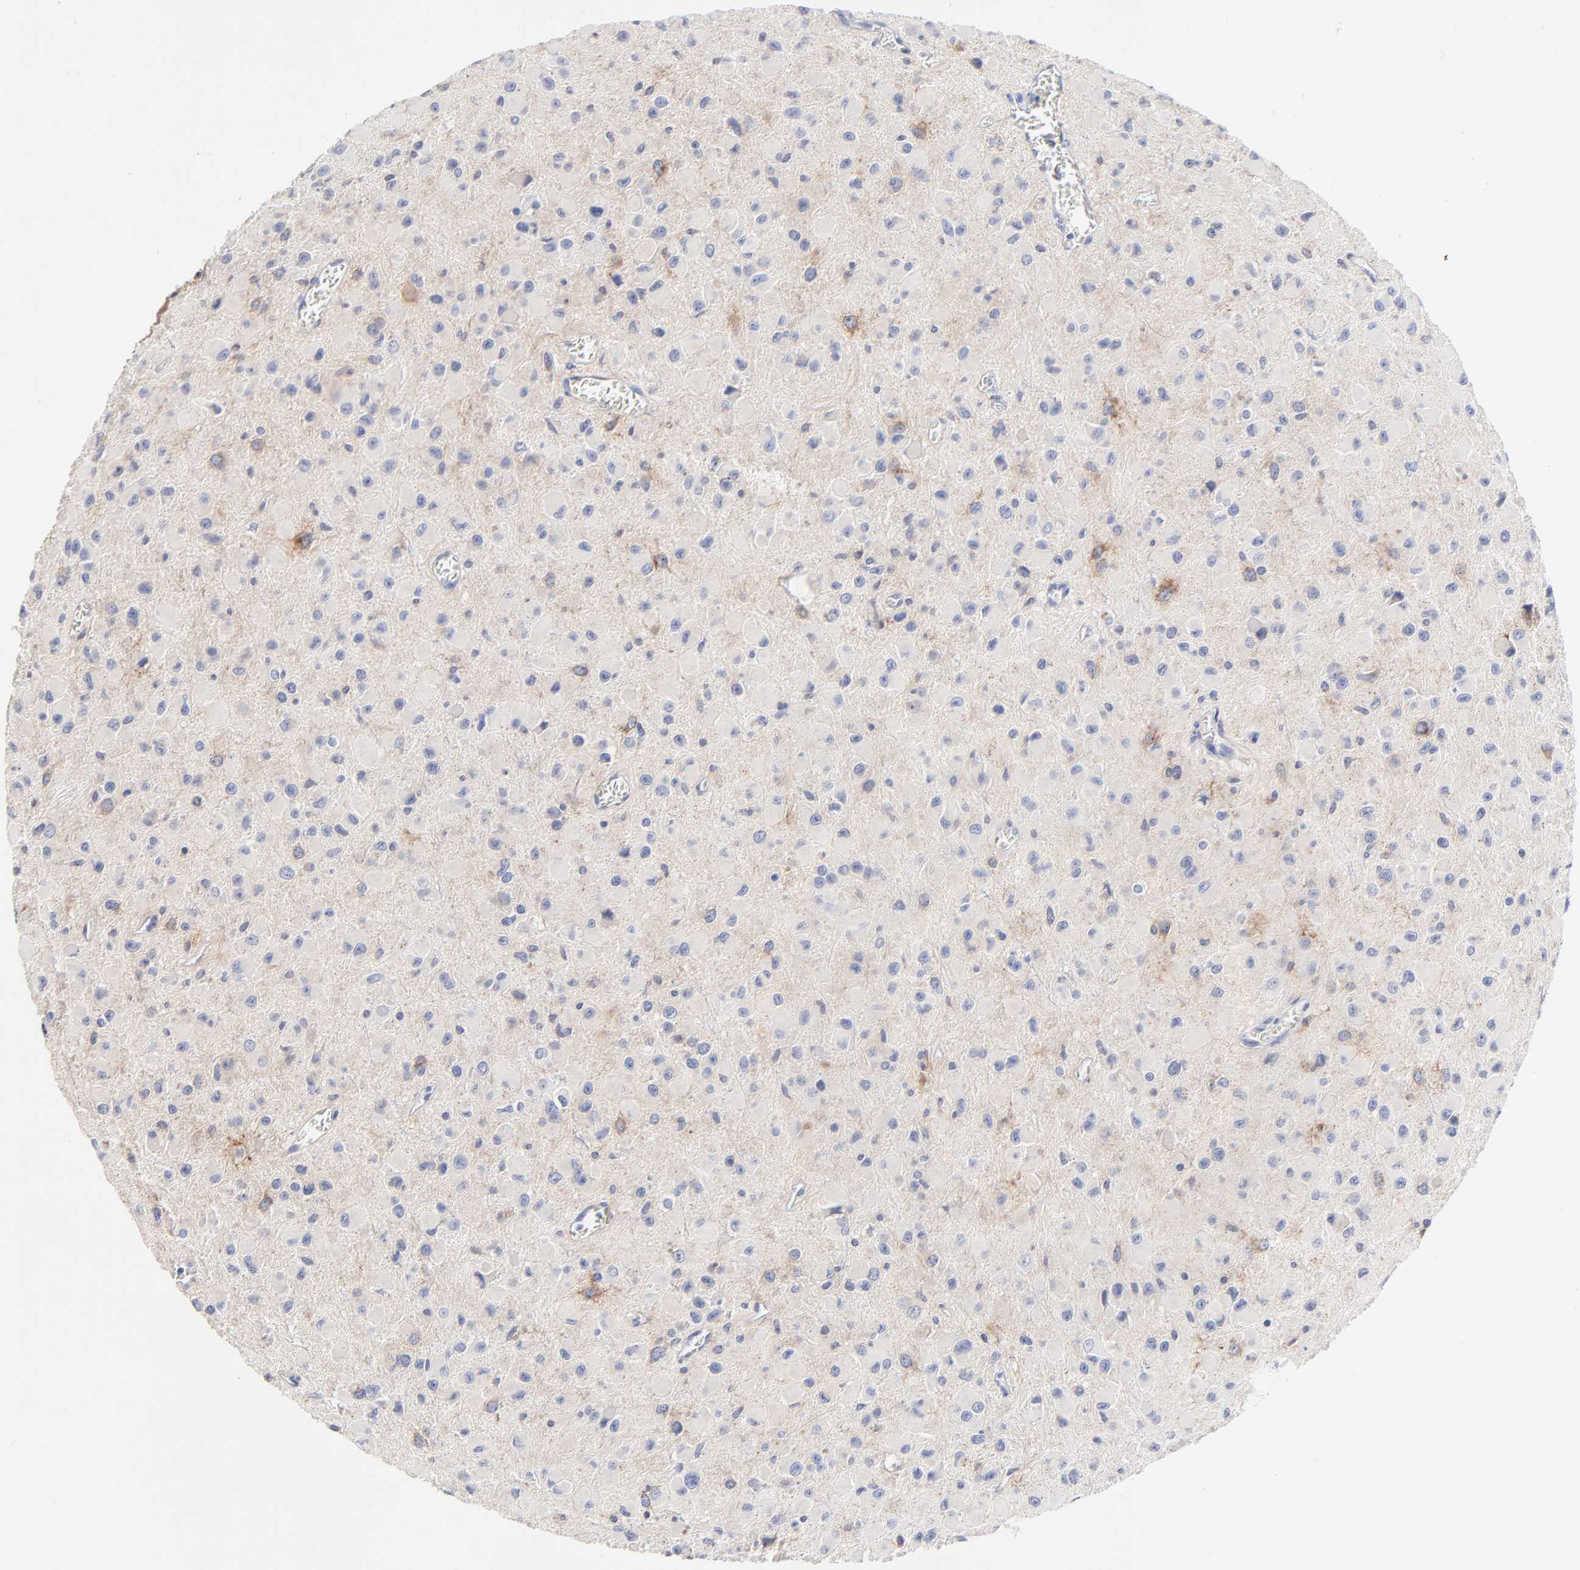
{"staining": {"intensity": "negative", "quantity": "none", "location": "none"}, "tissue": "glioma", "cell_type": "Tumor cells", "image_type": "cancer", "snomed": [{"axis": "morphology", "description": "Glioma, malignant, Low grade"}, {"axis": "topography", "description": "Brain"}], "caption": "Immunohistochemistry (IHC) of glioma exhibits no positivity in tumor cells.", "gene": "CXADR", "patient": {"sex": "male", "age": 42}}